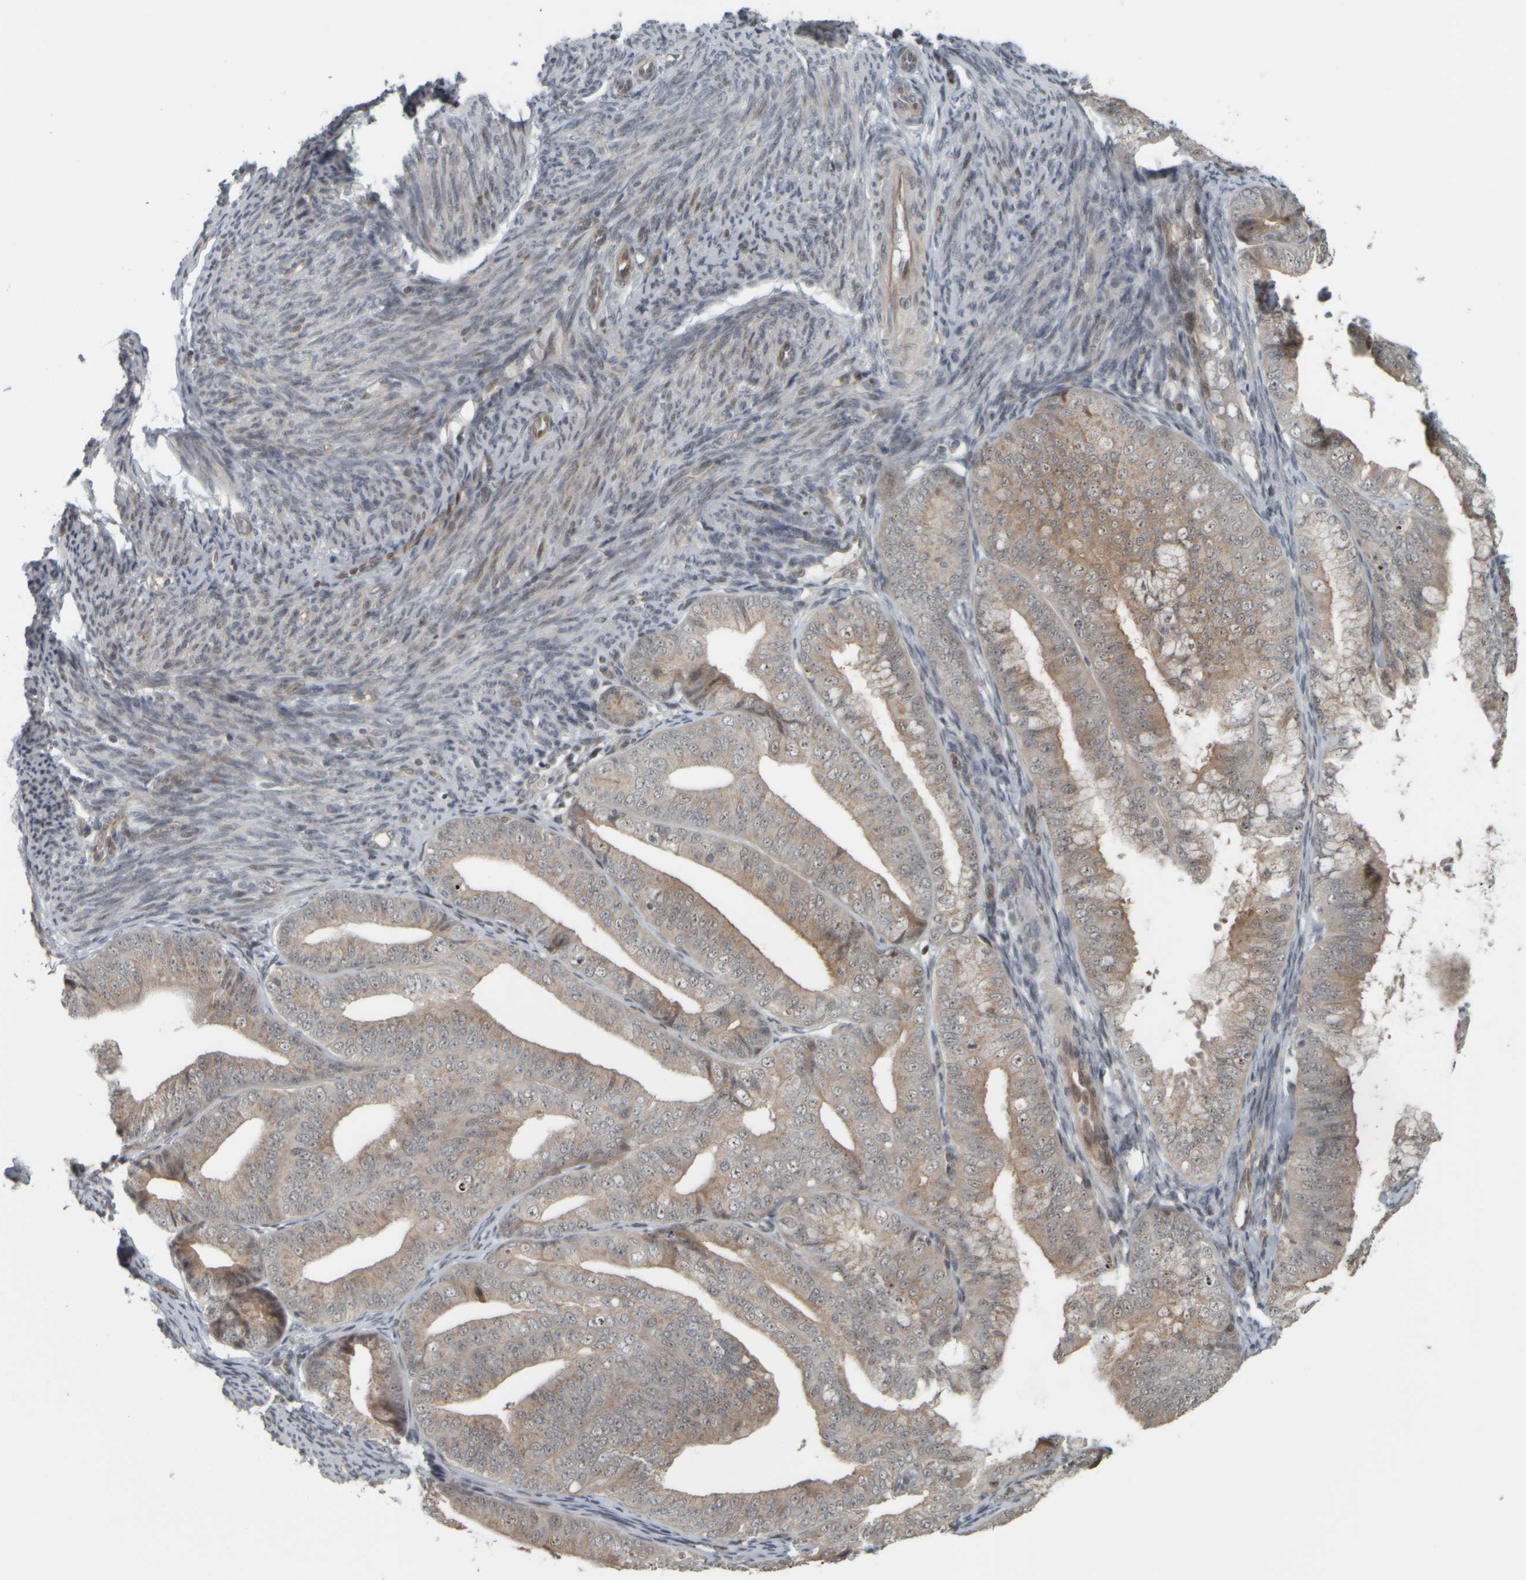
{"staining": {"intensity": "weak", "quantity": ">75%", "location": "cytoplasmic/membranous,nuclear"}, "tissue": "endometrial cancer", "cell_type": "Tumor cells", "image_type": "cancer", "snomed": [{"axis": "morphology", "description": "Adenocarcinoma, NOS"}, {"axis": "topography", "description": "Endometrium"}], "caption": "Tumor cells show low levels of weak cytoplasmic/membranous and nuclear expression in about >75% of cells in endometrial adenocarcinoma.", "gene": "NAPG", "patient": {"sex": "female", "age": 63}}